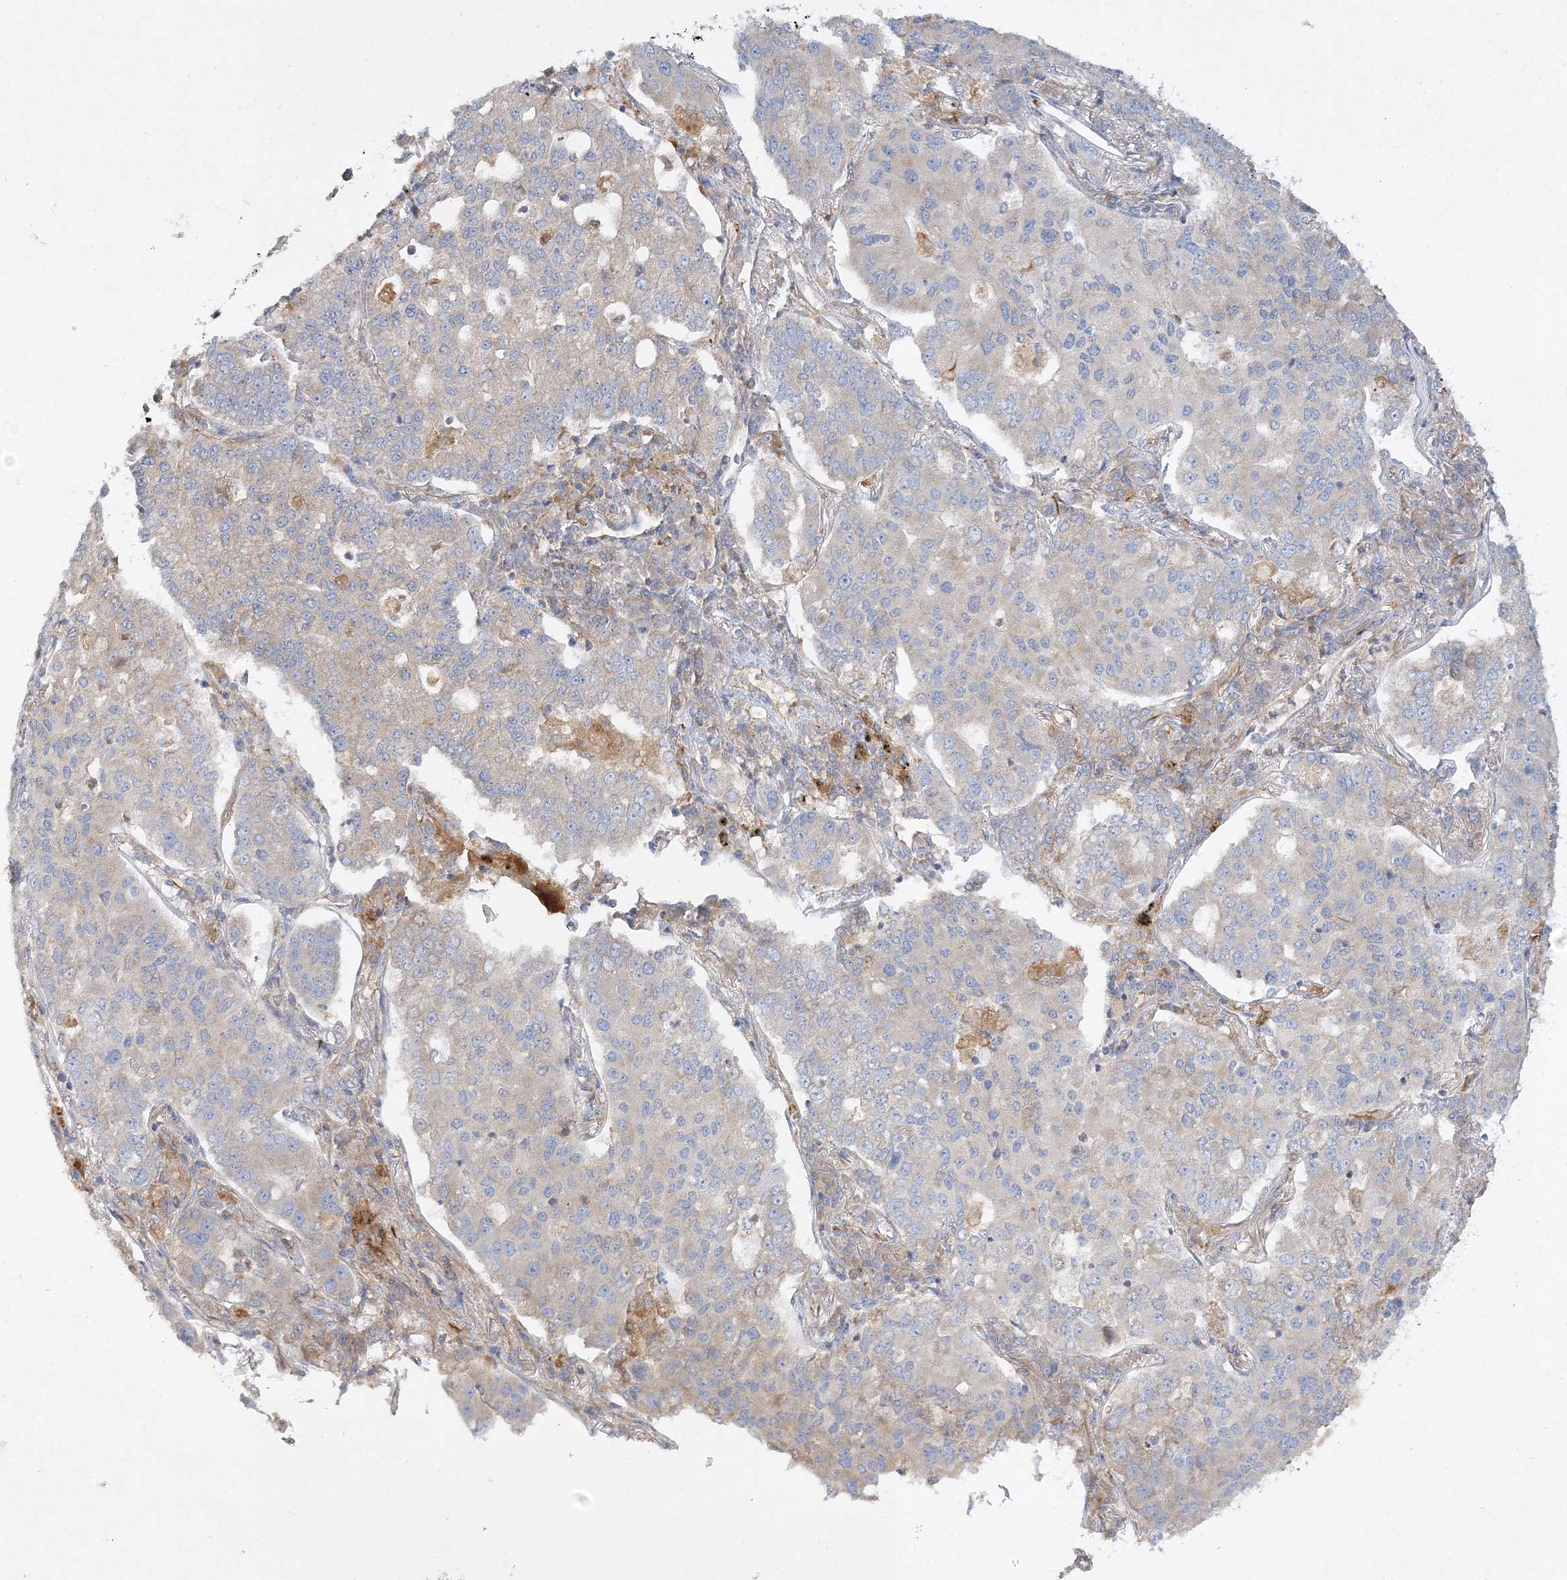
{"staining": {"intensity": "negative", "quantity": "none", "location": "none"}, "tissue": "lung cancer", "cell_type": "Tumor cells", "image_type": "cancer", "snomed": [{"axis": "morphology", "description": "Adenocarcinoma, NOS"}, {"axis": "topography", "description": "Lung"}], "caption": "There is no significant expression in tumor cells of lung cancer.", "gene": "WDR37", "patient": {"sex": "male", "age": 49}}